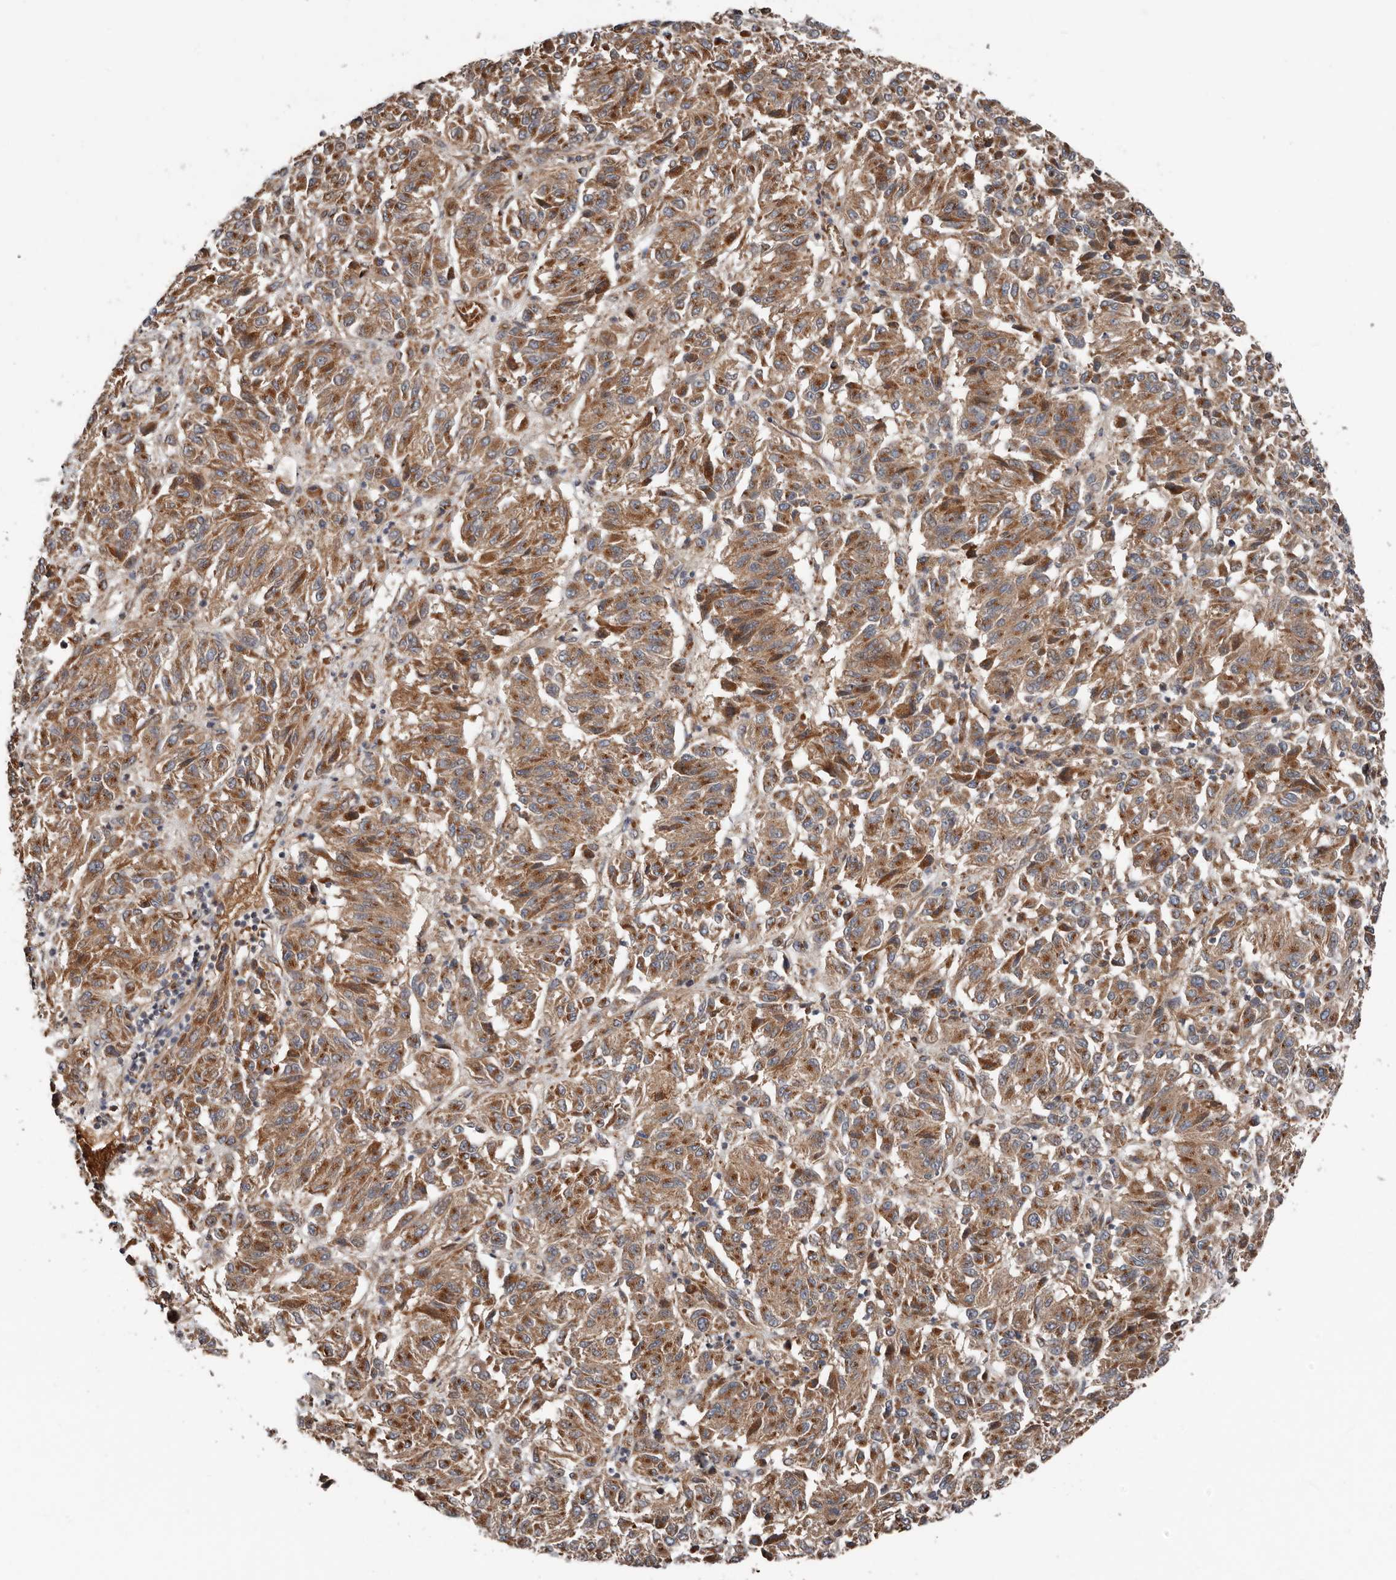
{"staining": {"intensity": "moderate", "quantity": ">75%", "location": "cytoplasmic/membranous"}, "tissue": "melanoma", "cell_type": "Tumor cells", "image_type": "cancer", "snomed": [{"axis": "morphology", "description": "Malignant melanoma, Metastatic site"}, {"axis": "topography", "description": "Lung"}], "caption": "An image showing moderate cytoplasmic/membranous positivity in approximately >75% of tumor cells in malignant melanoma (metastatic site), as visualized by brown immunohistochemical staining.", "gene": "COG1", "patient": {"sex": "male", "age": 64}}